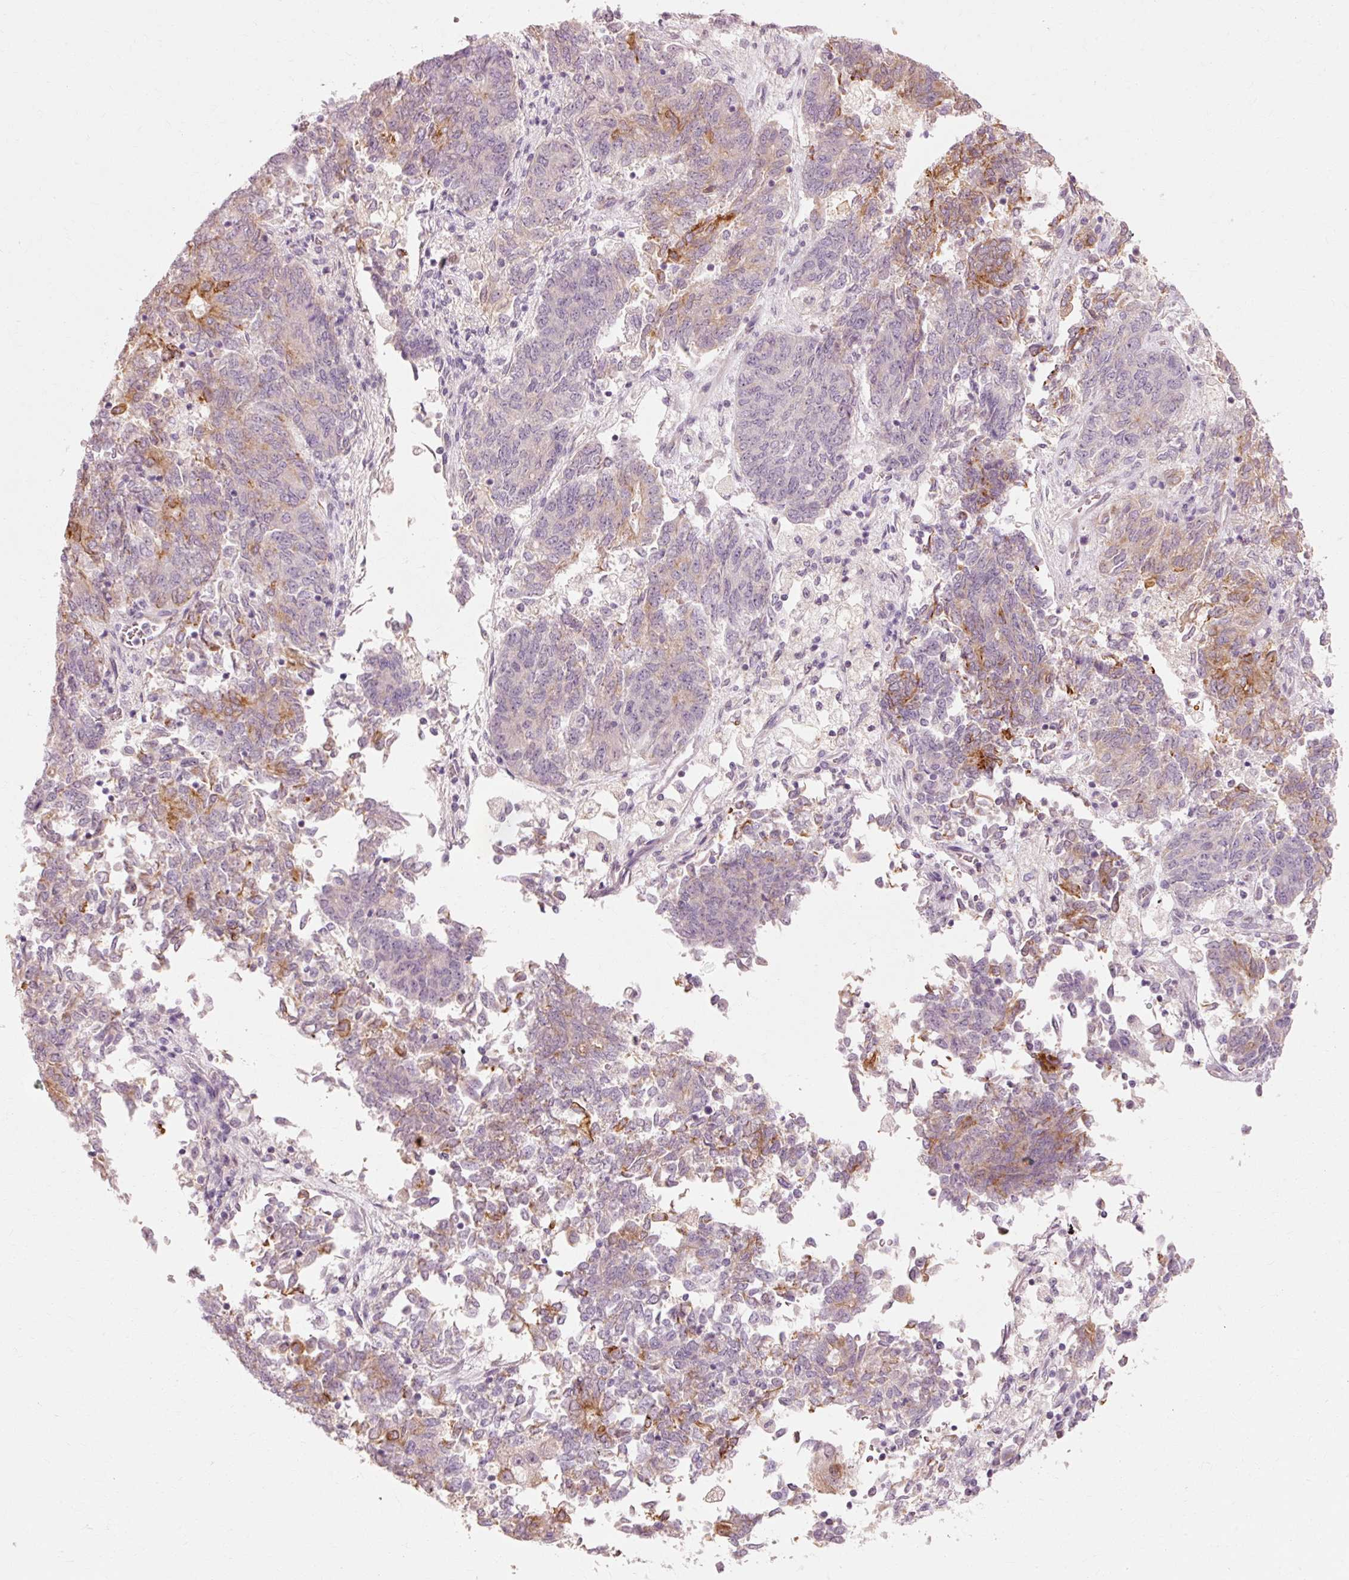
{"staining": {"intensity": "moderate", "quantity": "<25%", "location": "cytoplasmic/membranous"}, "tissue": "endometrial cancer", "cell_type": "Tumor cells", "image_type": "cancer", "snomed": [{"axis": "morphology", "description": "Adenocarcinoma, NOS"}, {"axis": "topography", "description": "Endometrium"}], "caption": "Immunohistochemistry (IHC) staining of endometrial adenocarcinoma, which shows low levels of moderate cytoplasmic/membranous expression in about <25% of tumor cells indicating moderate cytoplasmic/membranous protein staining. The staining was performed using DAB (3,3'-diaminobenzidine) (brown) for protein detection and nuclei were counterstained in hematoxylin (blue).", "gene": "TRIM73", "patient": {"sex": "female", "age": 80}}